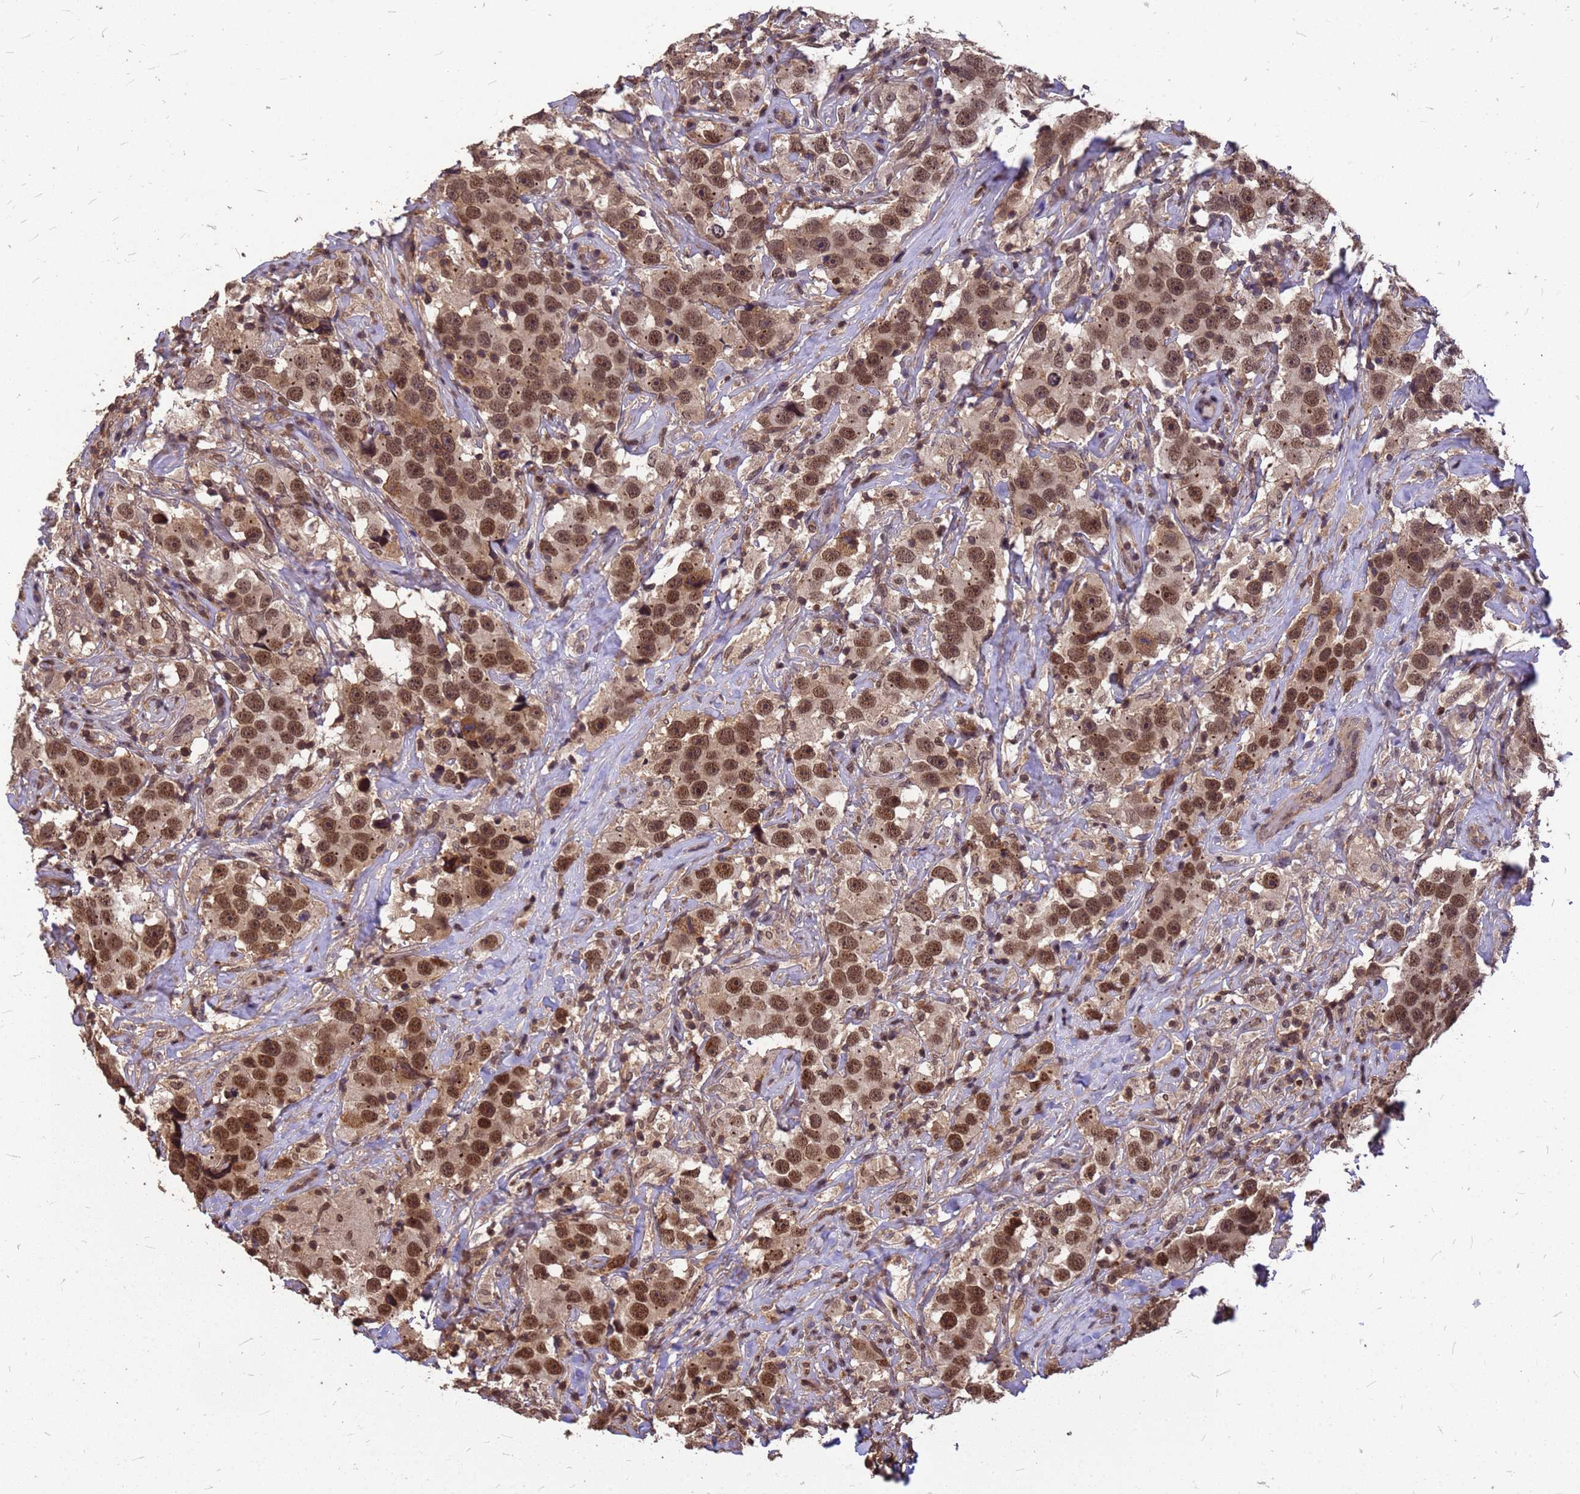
{"staining": {"intensity": "moderate", "quantity": ">75%", "location": "cytoplasmic/membranous,nuclear"}, "tissue": "testis cancer", "cell_type": "Tumor cells", "image_type": "cancer", "snomed": [{"axis": "morphology", "description": "Seminoma, NOS"}, {"axis": "topography", "description": "Testis"}], "caption": "Immunohistochemistry (IHC) (DAB) staining of human testis seminoma demonstrates moderate cytoplasmic/membranous and nuclear protein positivity in about >75% of tumor cells.", "gene": "C1orf35", "patient": {"sex": "male", "age": 49}}